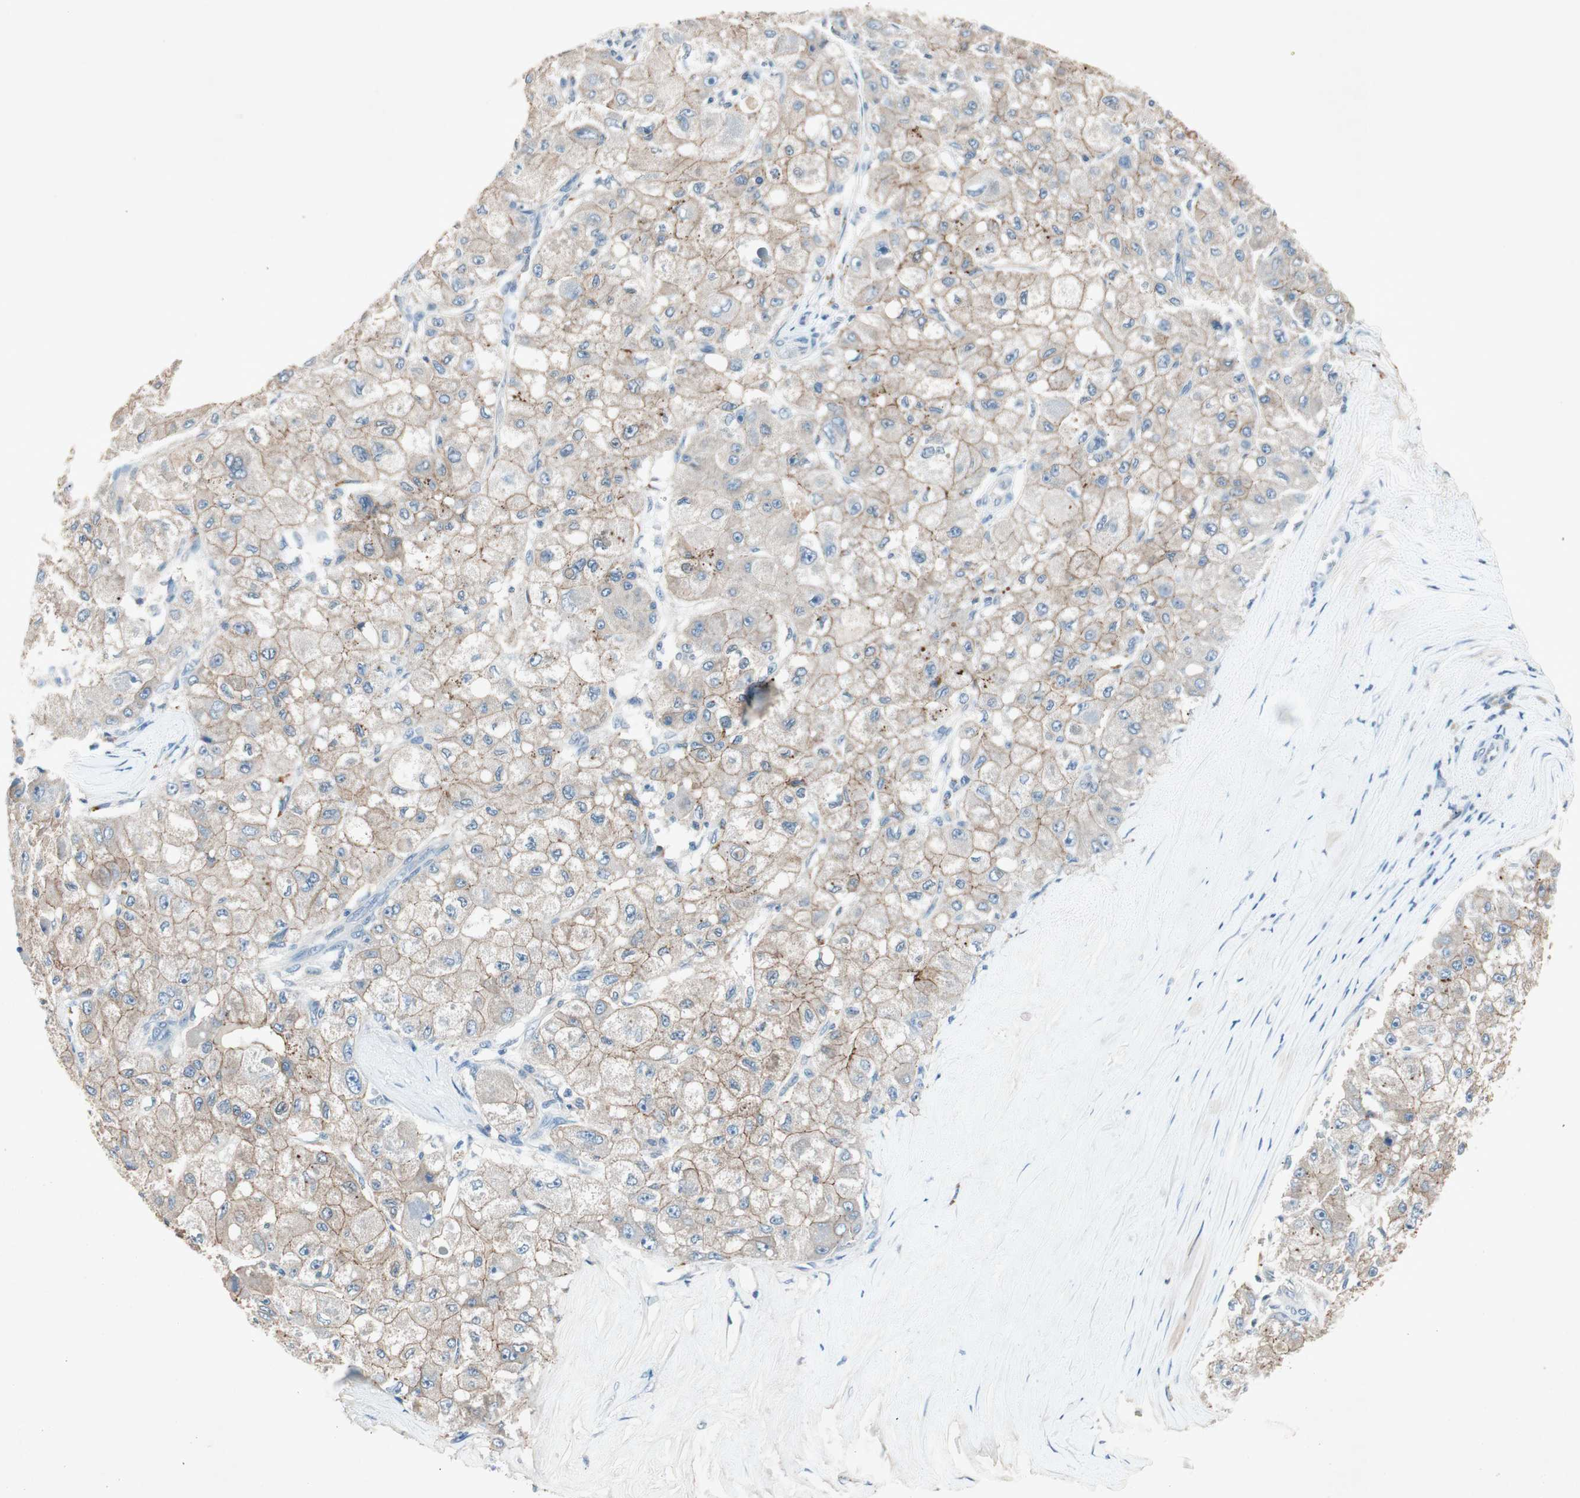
{"staining": {"intensity": "weak", "quantity": "25%-75%", "location": "cytoplasmic/membranous"}, "tissue": "liver cancer", "cell_type": "Tumor cells", "image_type": "cancer", "snomed": [{"axis": "morphology", "description": "Carcinoma, Hepatocellular, NOS"}, {"axis": "topography", "description": "Liver"}], "caption": "Immunohistochemistry (DAB) staining of human liver cancer (hepatocellular carcinoma) reveals weak cytoplasmic/membranous protein expression in approximately 25%-75% of tumor cells.", "gene": "NKAIN1", "patient": {"sex": "male", "age": 80}}